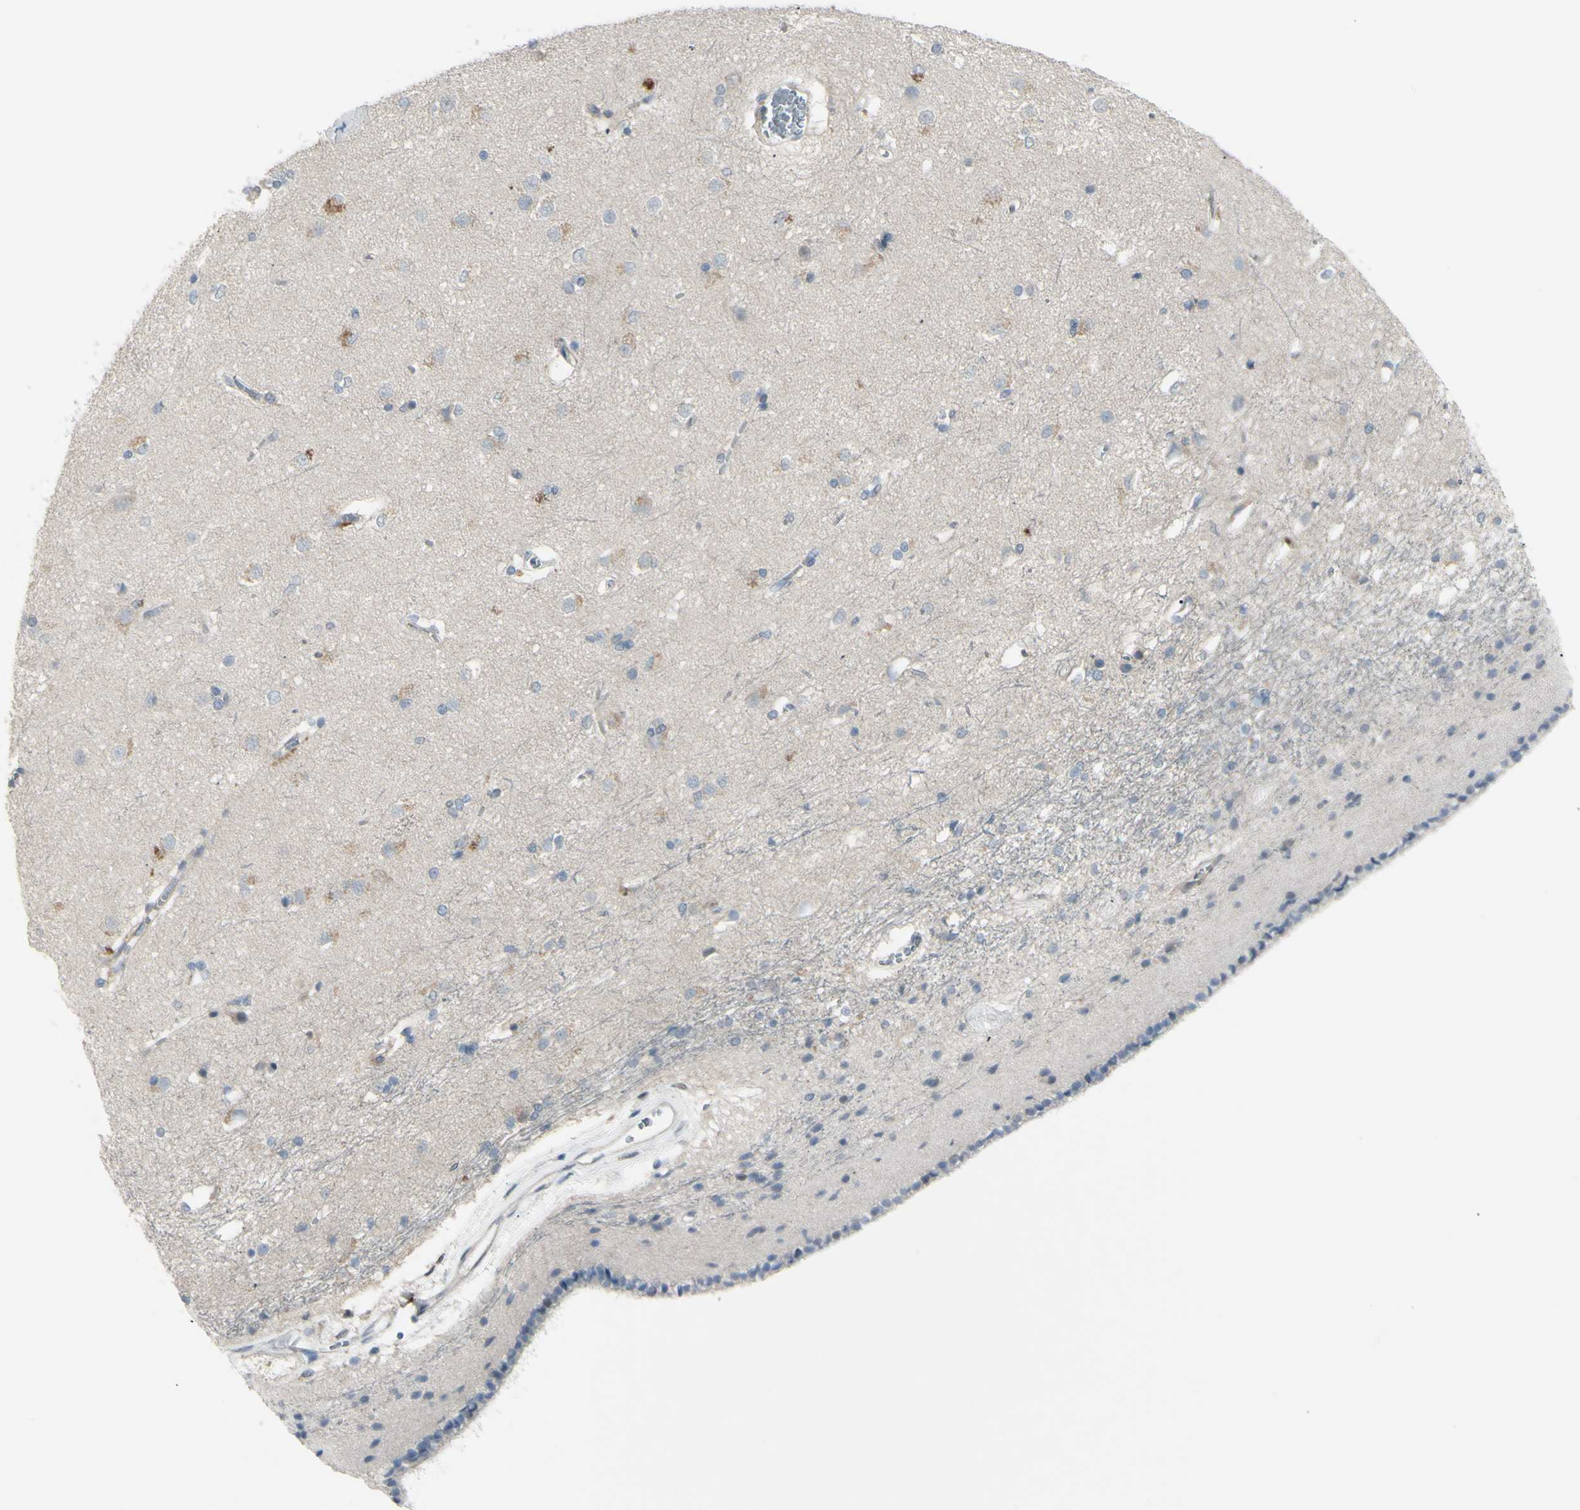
{"staining": {"intensity": "negative", "quantity": "none", "location": "none"}, "tissue": "caudate", "cell_type": "Glial cells", "image_type": "normal", "snomed": [{"axis": "morphology", "description": "Normal tissue, NOS"}, {"axis": "topography", "description": "Lateral ventricle wall"}], "caption": "Glial cells show no significant protein positivity in unremarkable caudate. (Stains: DAB (3,3'-diaminobenzidine) IHC with hematoxylin counter stain, Microscopy: brightfield microscopy at high magnification).", "gene": "ETNK1", "patient": {"sex": "female", "age": 19}}